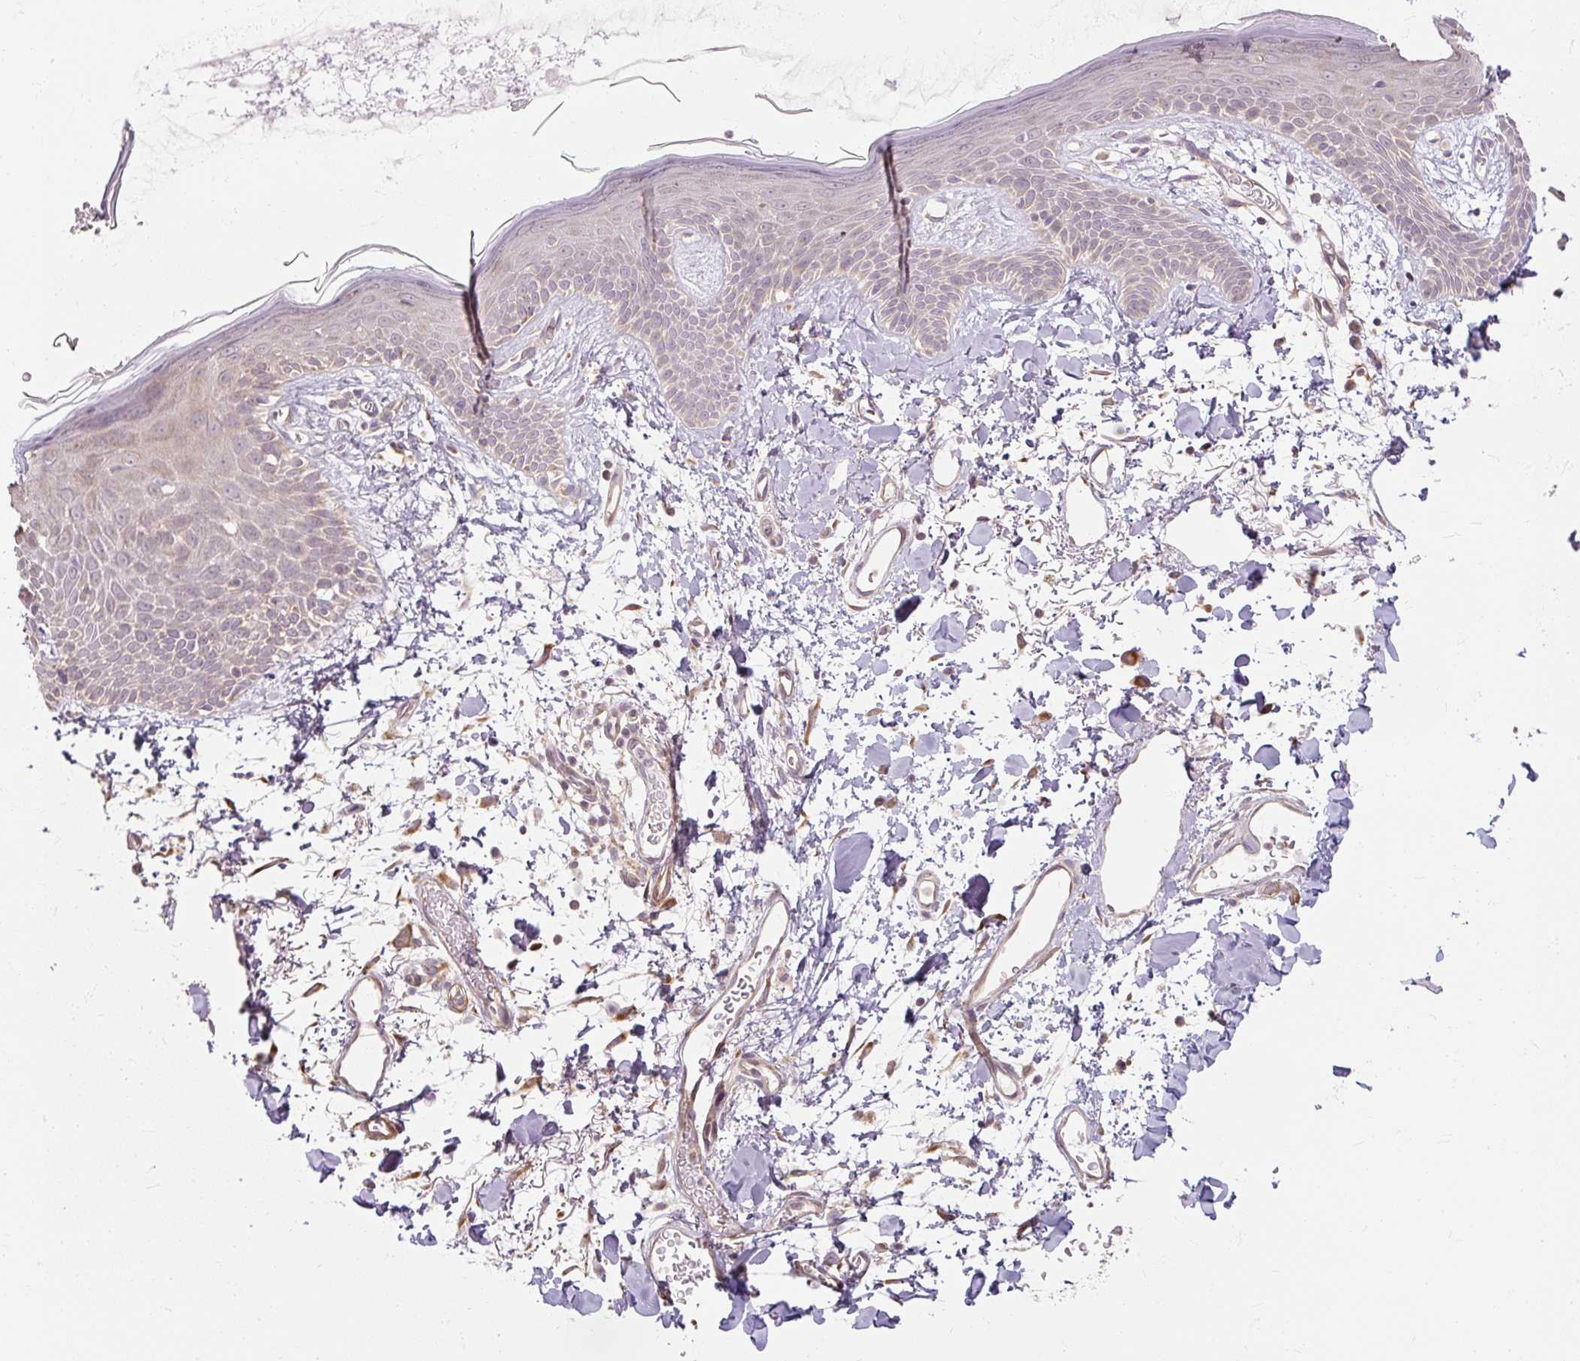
{"staining": {"intensity": "moderate", "quantity": "25%-75%", "location": "cytoplasmic/membranous"}, "tissue": "skin", "cell_type": "Fibroblasts", "image_type": "normal", "snomed": [{"axis": "morphology", "description": "Normal tissue, NOS"}, {"axis": "topography", "description": "Skin"}], "caption": "Skin stained with IHC demonstrates moderate cytoplasmic/membranous expression in approximately 25%-75% of fibroblasts. Nuclei are stained in blue.", "gene": "RB1CC1", "patient": {"sex": "male", "age": 79}}